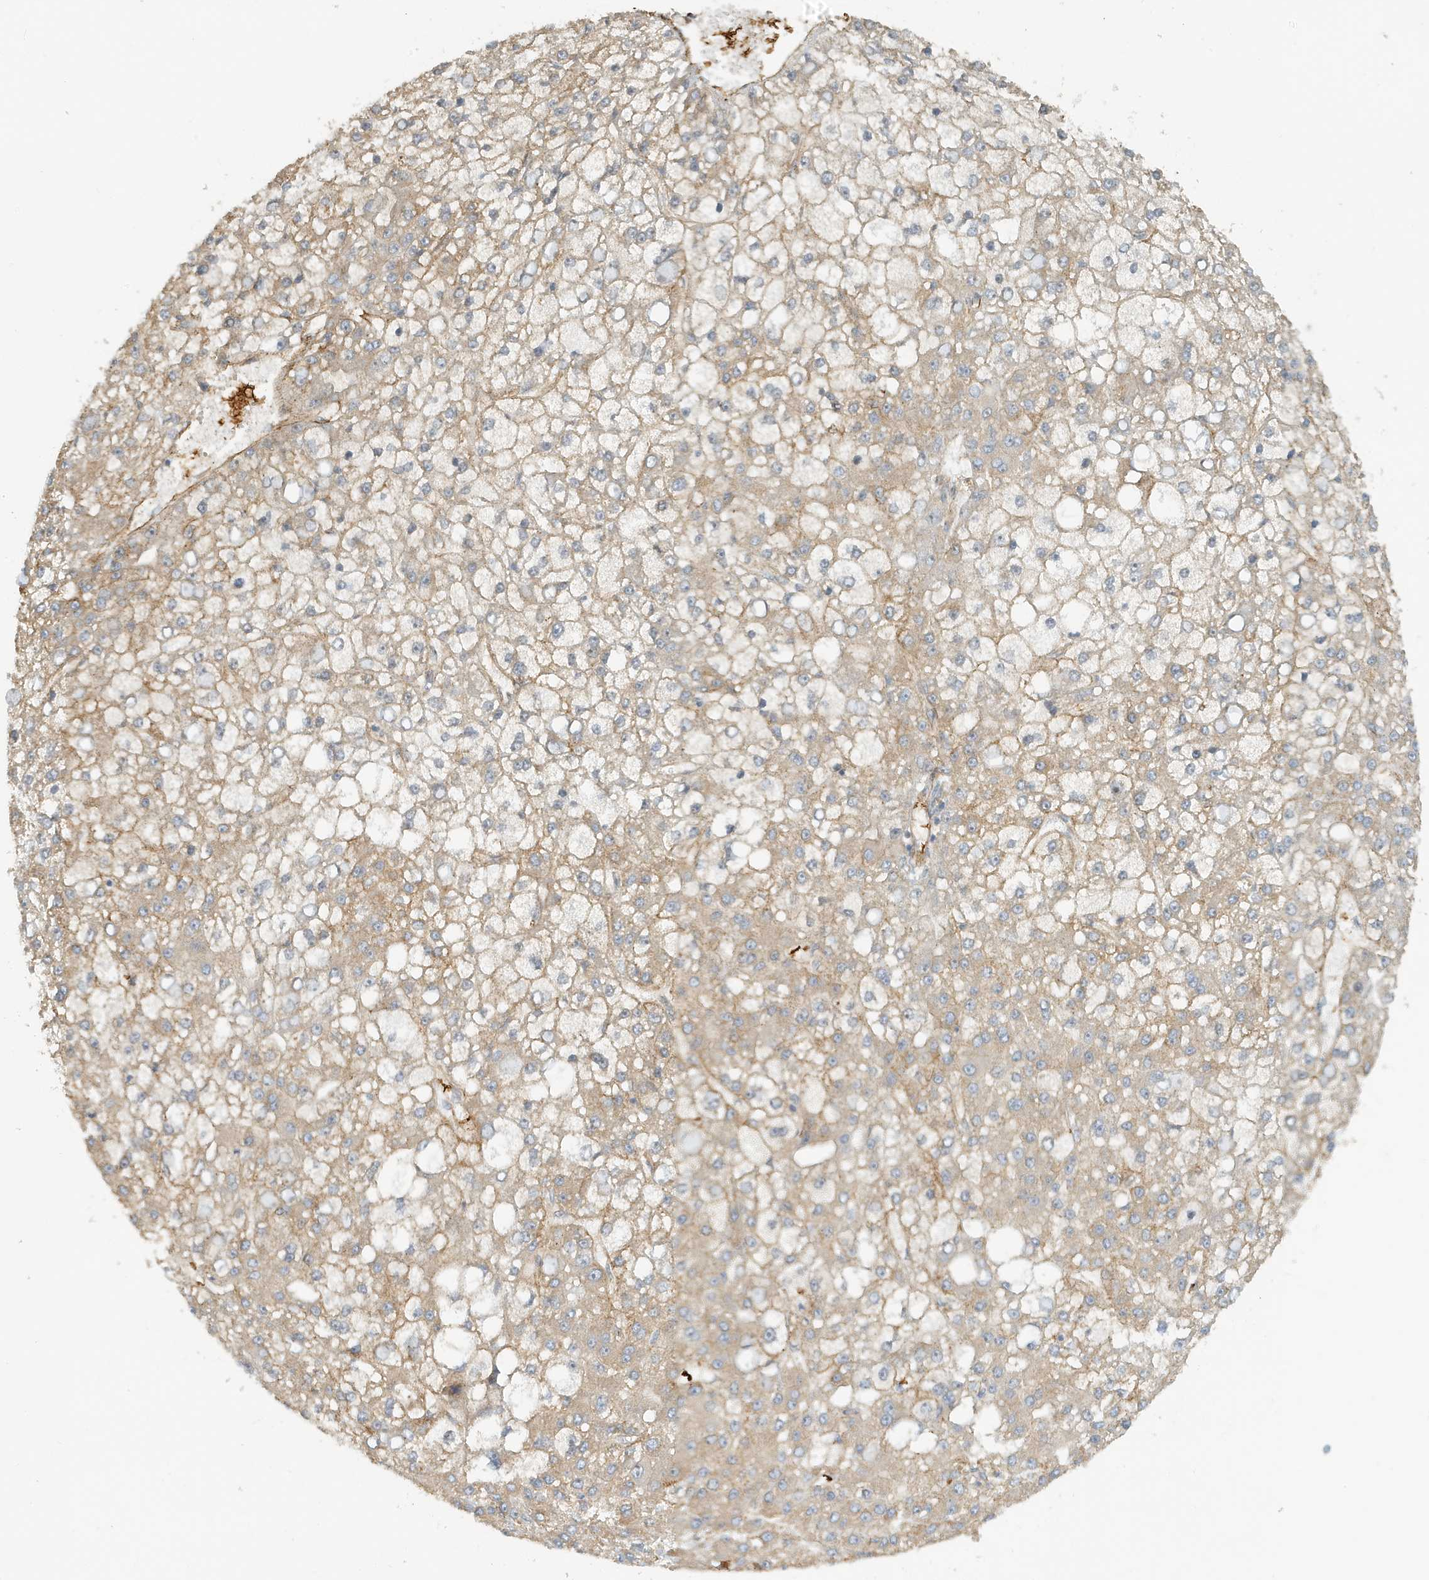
{"staining": {"intensity": "weak", "quantity": "<25%", "location": "cytoplasmic/membranous"}, "tissue": "liver cancer", "cell_type": "Tumor cells", "image_type": "cancer", "snomed": [{"axis": "morphology", "description": "Carcinoma, Hepatocellular, NOS"}, {"axis": "topography", "description": "Liver"}], "caption": "Liver hepatocellular carcinoma was stained to show a protein in brown. There is no significant staining in tumor cells.", "gene": "FYCO1", "patient": {"sex": "male", "age": 67}}